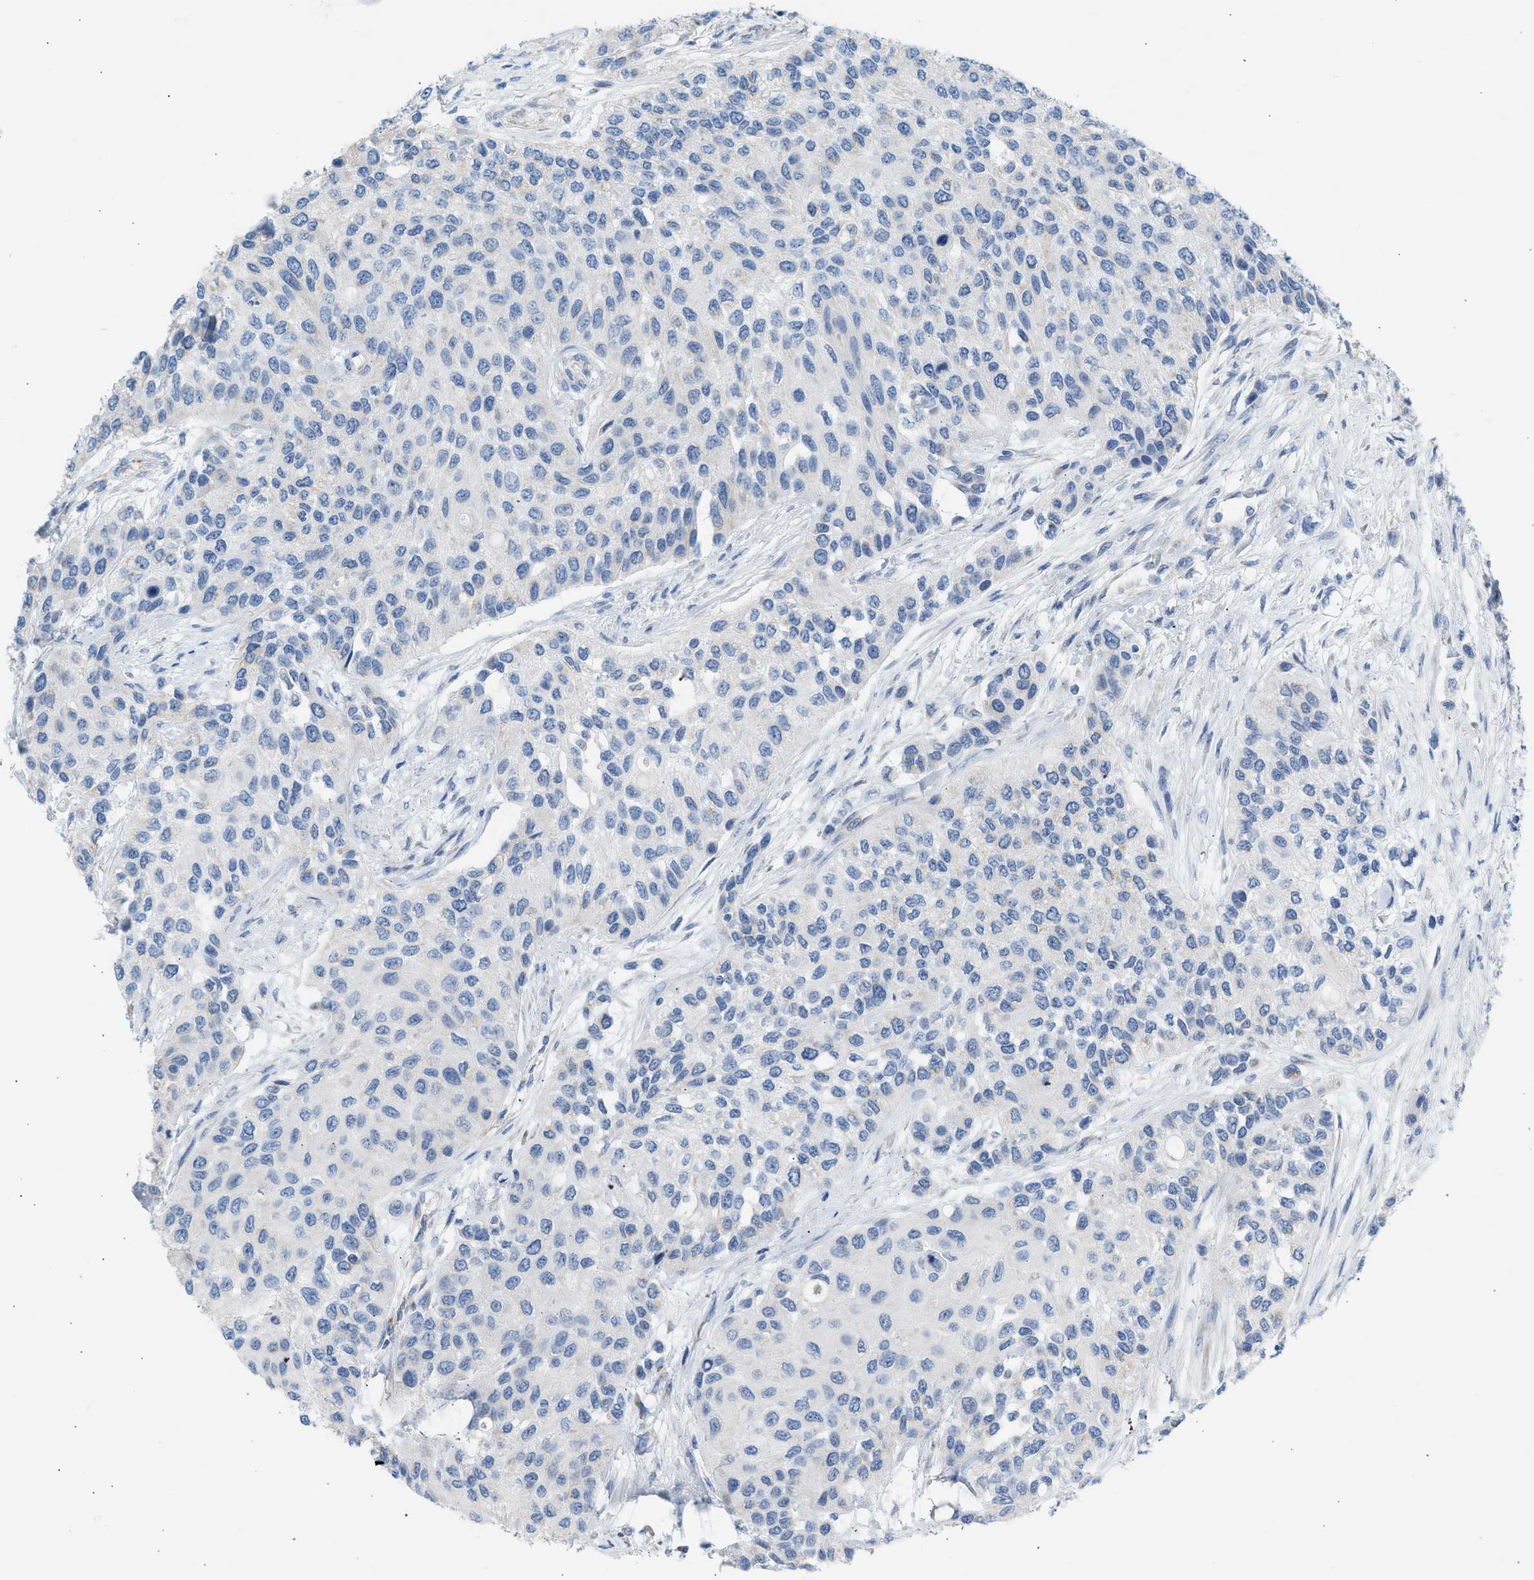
{"staining": {"intensity": "negative", "quantity": "none", "location": "none"}, "tissue": "urothelial cancer", "cell_type": "Tumor cells", "image_type": "cancer", "snomed": [{"axis": "morphology", "description": "Urothelial carcinoma, High grade"}, {"axis": "topography", "description": "Urinary bladder"}], "caption": "Image shows no significant protein positivity in tumor cells of urothelial carcinoma (high-grade).", "gene": "NDUFS8", "patient": {"sex": "female", "age": 56}}